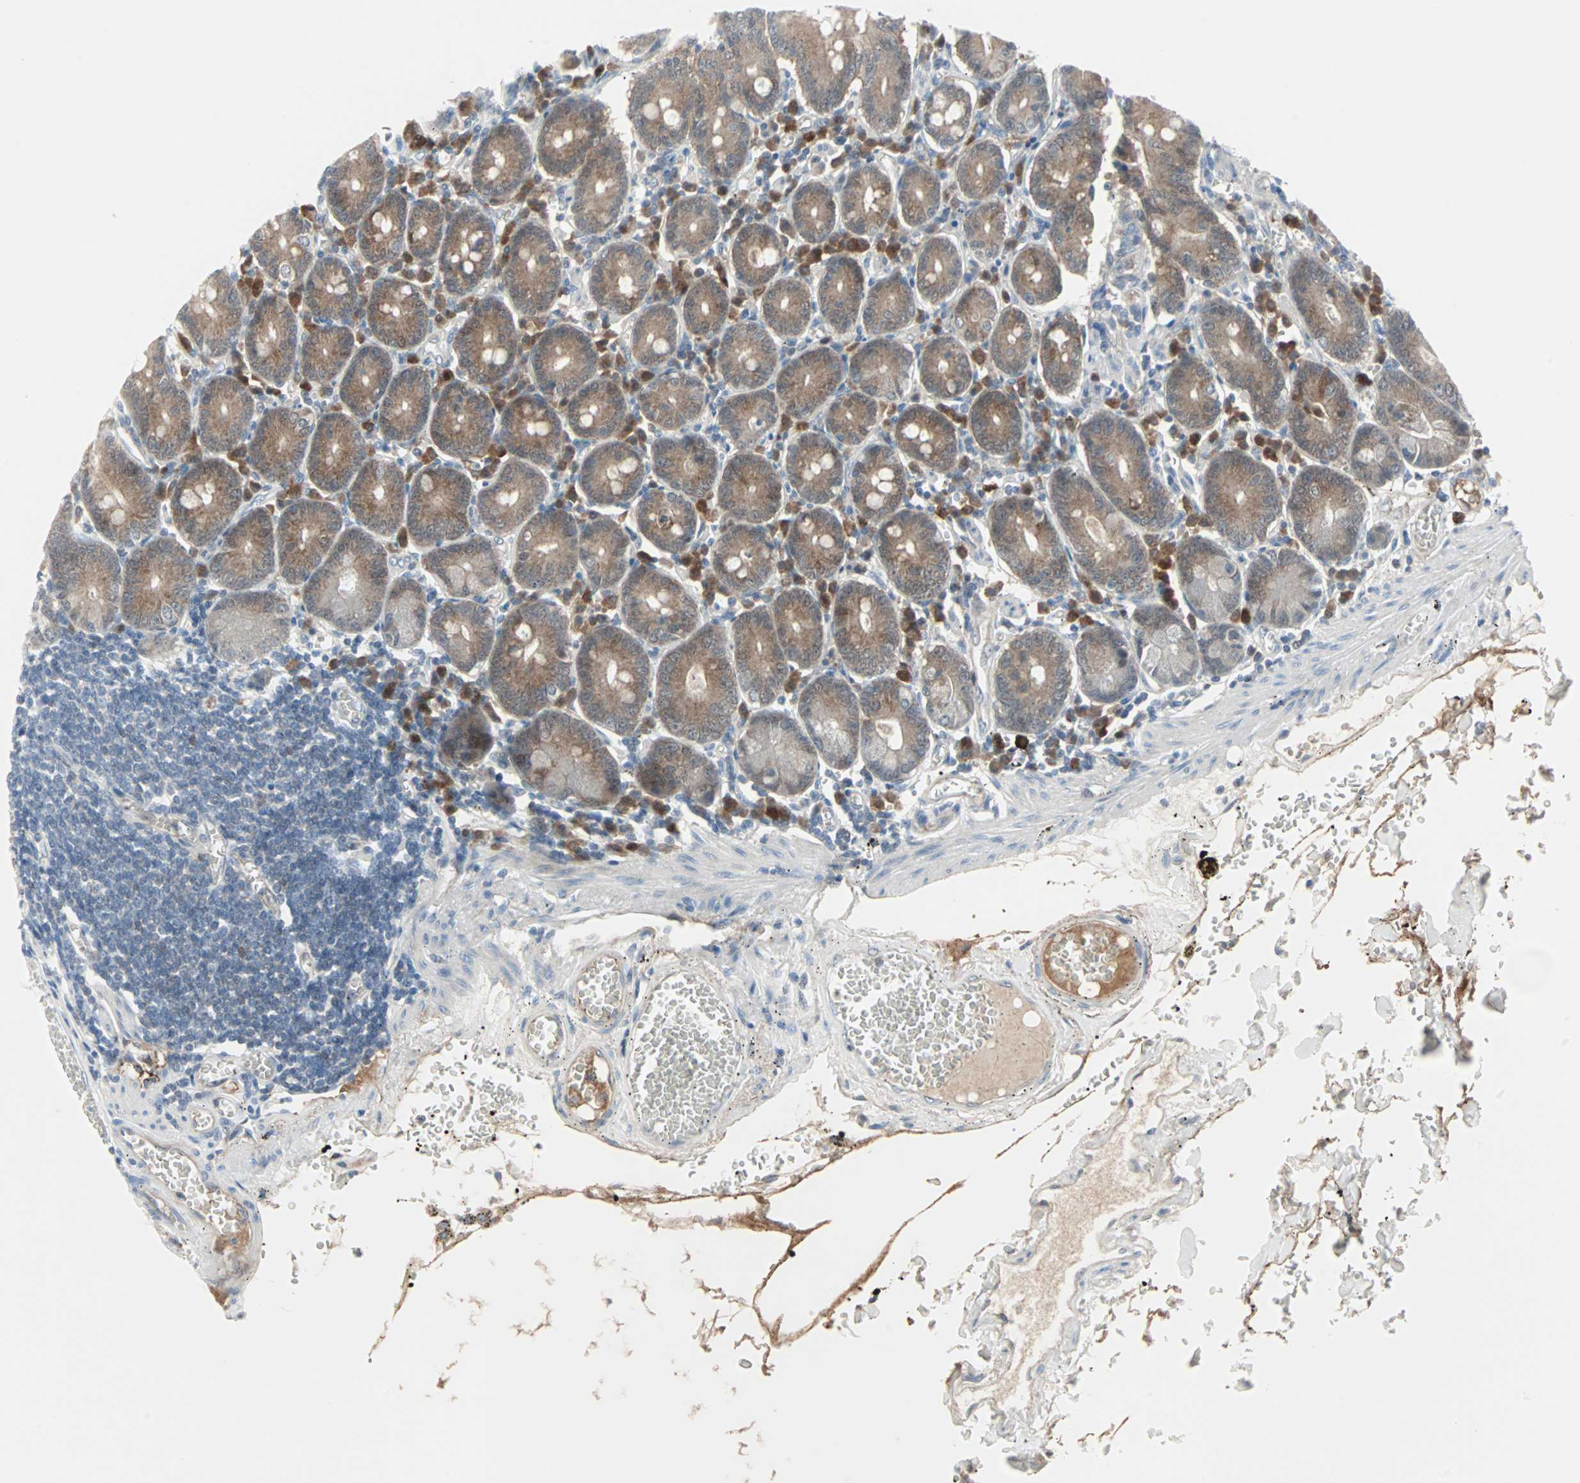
{"staining": {"intensity": "moderate", "quantity": ">75%", "location": "cytoplasmic/membranous"}, "tissue": "small intestine", "cell_type": "Glandular cells", "image_type": "normal", "snomed": [{"axis": "morphology", "description": "Normal tissue, NOS"}, {"axis": "topography", "description": "Small intestine"}], "caption": "The histopathology image exhibits immunohistochemical staining of normal small intestine. There is moderate cytoplasmic/membranous staining is appreciated in about >75% of glandular cells.", "gene": "CASP3", "patient": {"sex": "male", "age": 71}}